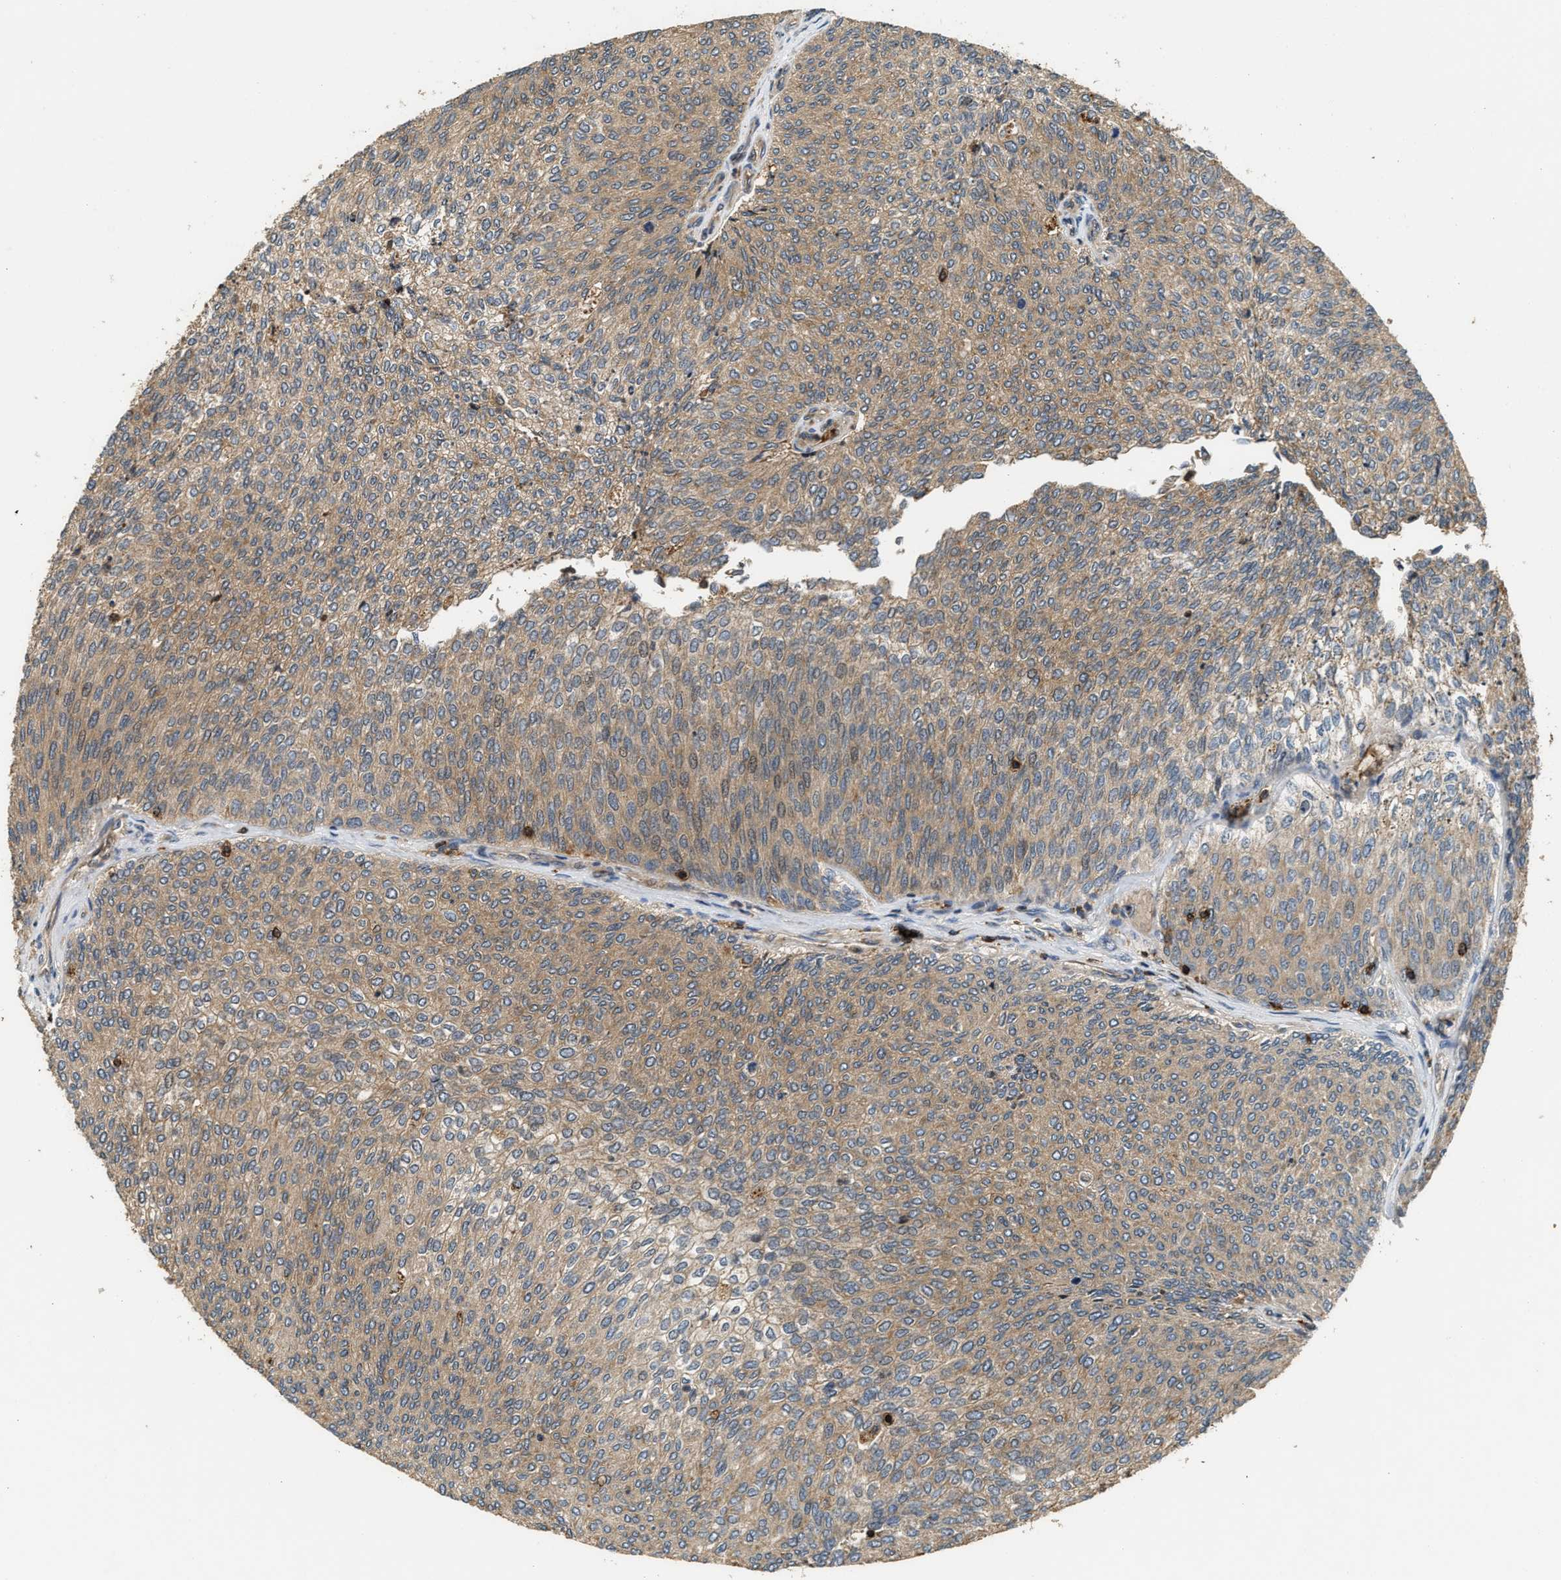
{"staining": {"intensity": "weak", "quantity": ">75%", "location": "cytoplasmic/membranous"}, "tissue": "urothelial cancer", "cell_type": "Tumor cells", "image_type": "cancer", "snomed": [{"axis": "morphology", "description": "Urothelial carcinoma, Low grade"}, {"axis": "topography", "description": "Urinary bladder"}], "caption": "This is an image of IHC staining of urothelial carcinoma (low-grade), which shows weak expression in the cytoplasmic/membranous of tumor cells.", "gene": "SNX5", "patient": {"sex": "female", "age": 79}}